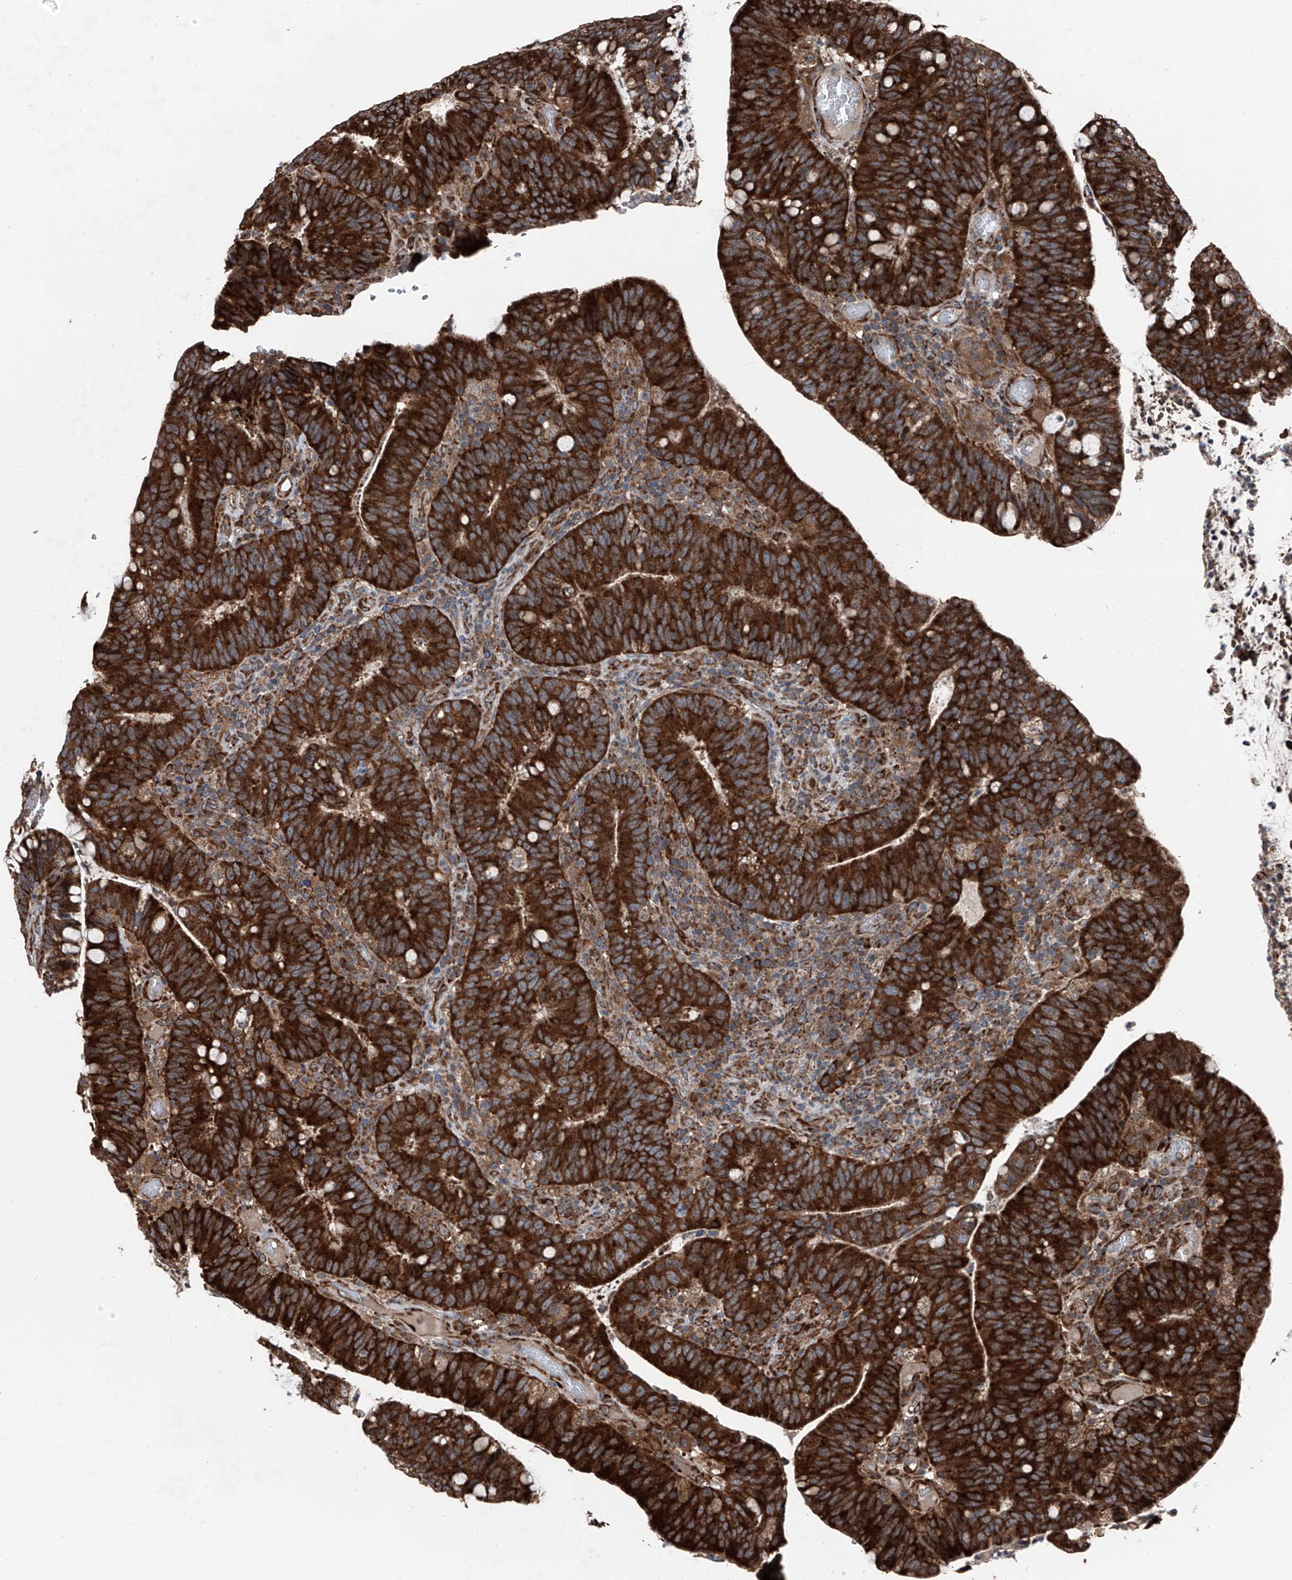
{"staining": {"intensity": "strong", "quantity": ">75%", "location": "cytoplasmic/membranous"}, "tissue": "colorectal cancer", "cell_type": "Tumor cells", "image_type": "cancer", "snomed": [{"axis": "morphology", "description": "Adenocarcinoma, NOS"}, {"axis": "topography", "description": "Colon"}], "caption": "Adenocarcinoma (colorectal) was stained to show a protein in brown. There is high levels of strong cytoplasmic/membranous staining in approximately >75% of tumor cells.", "gene": "LIMK1", "patient": {"sex": "female", "age": 66}}